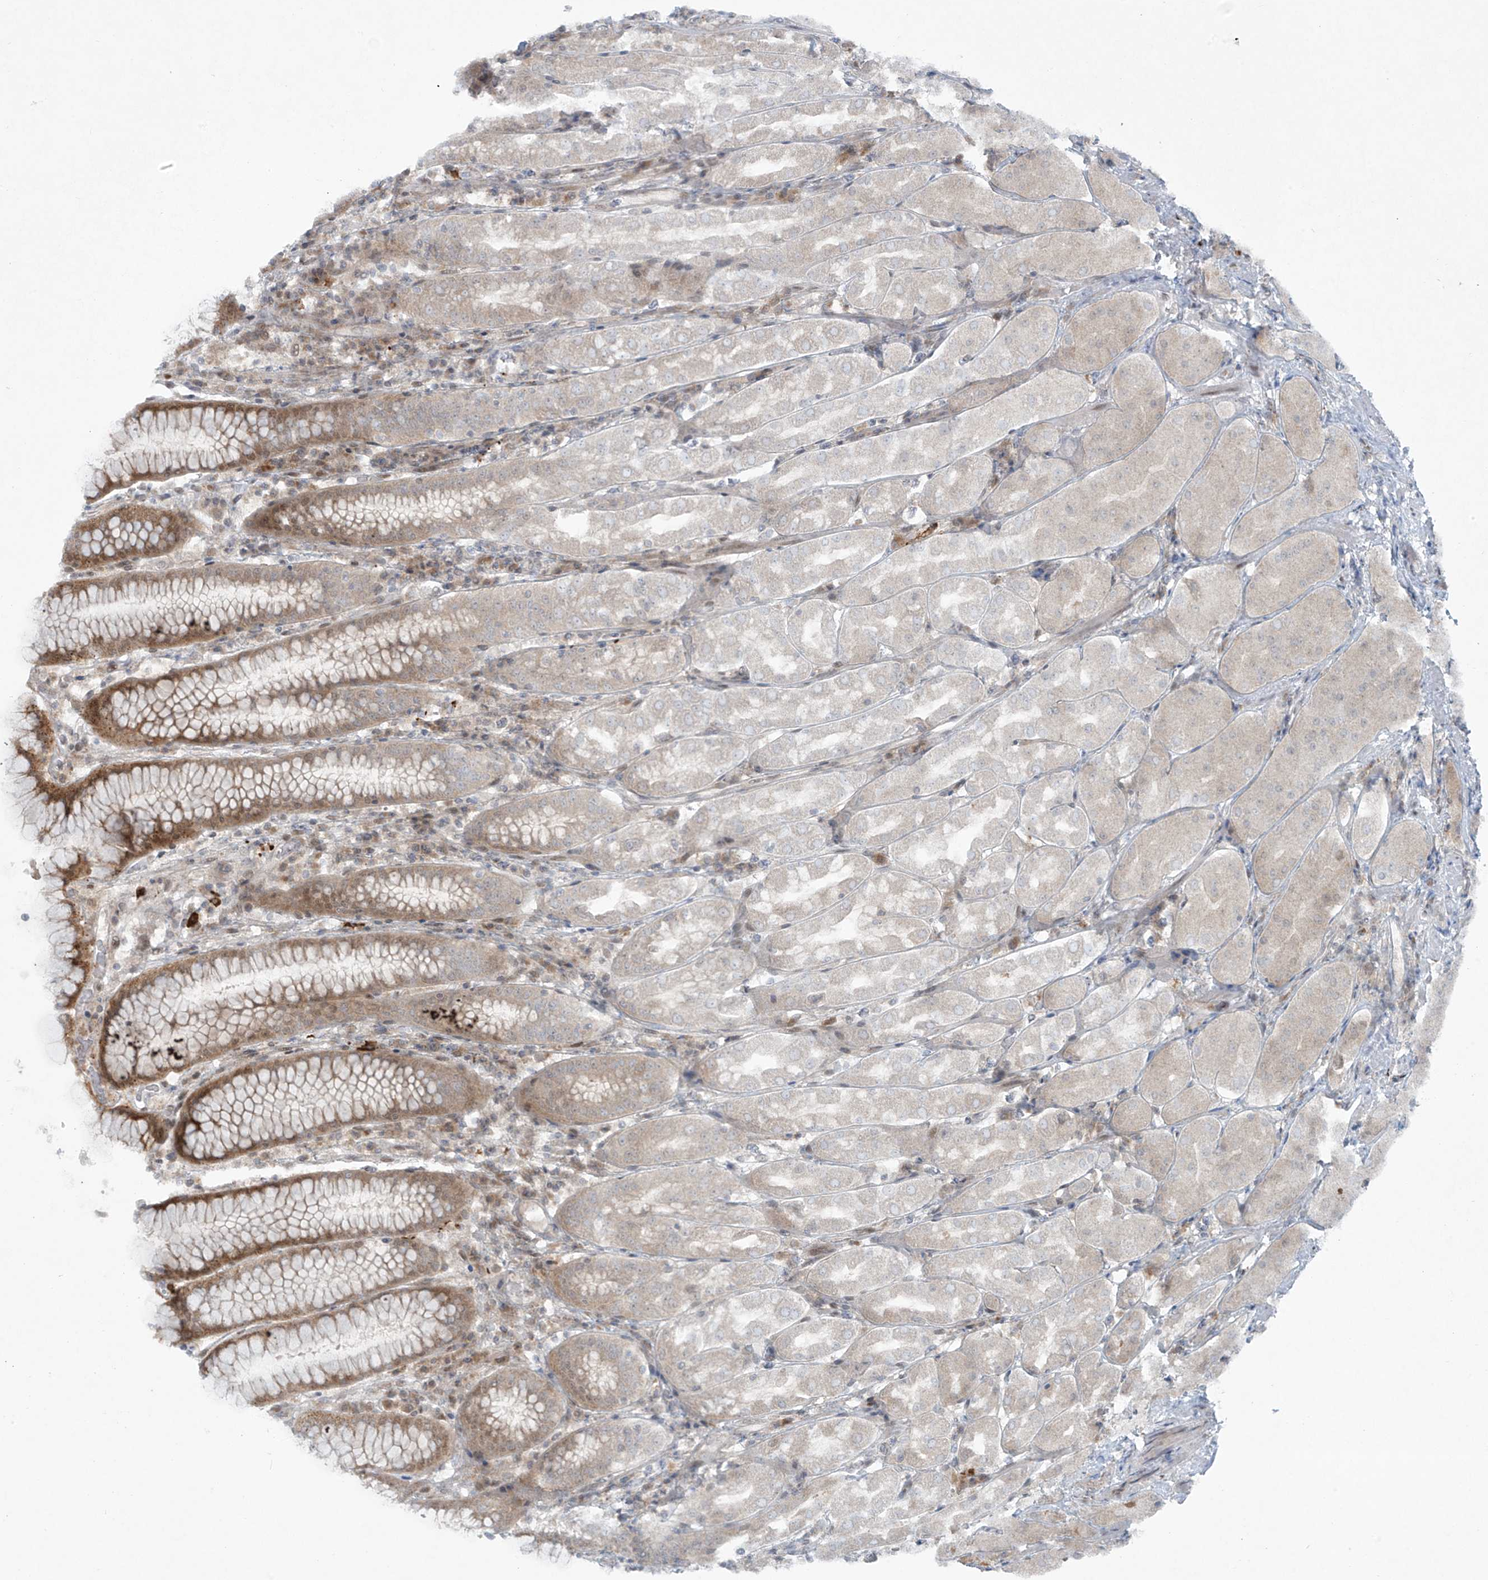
{"staining": {"intensity": "moderate", "quantity": "25%-75%", "location": "cytoplasmic/membranous"}, "tissue": "stomach", "cell_type": "Glandular cells", "image_type": "normal", "snomed": [{"axis": "morphology", "description": "Normal tissue, NOS"}, {"axis": "topography", "description": "Stomach"}, {"axis": "topography", "description": "Stomach, lower"}], "caption": "IHC image of benign stomach: stomach stained using immunohistochemistry demonstrates medium levels of moderate protein expression localized specifically in the cytoplasmic/membranous of glandular cells, appearing as a cytoplasmic/membranous brown color.", "gene": "PPAT", "patient": {"sex": "female", "age": 56}}